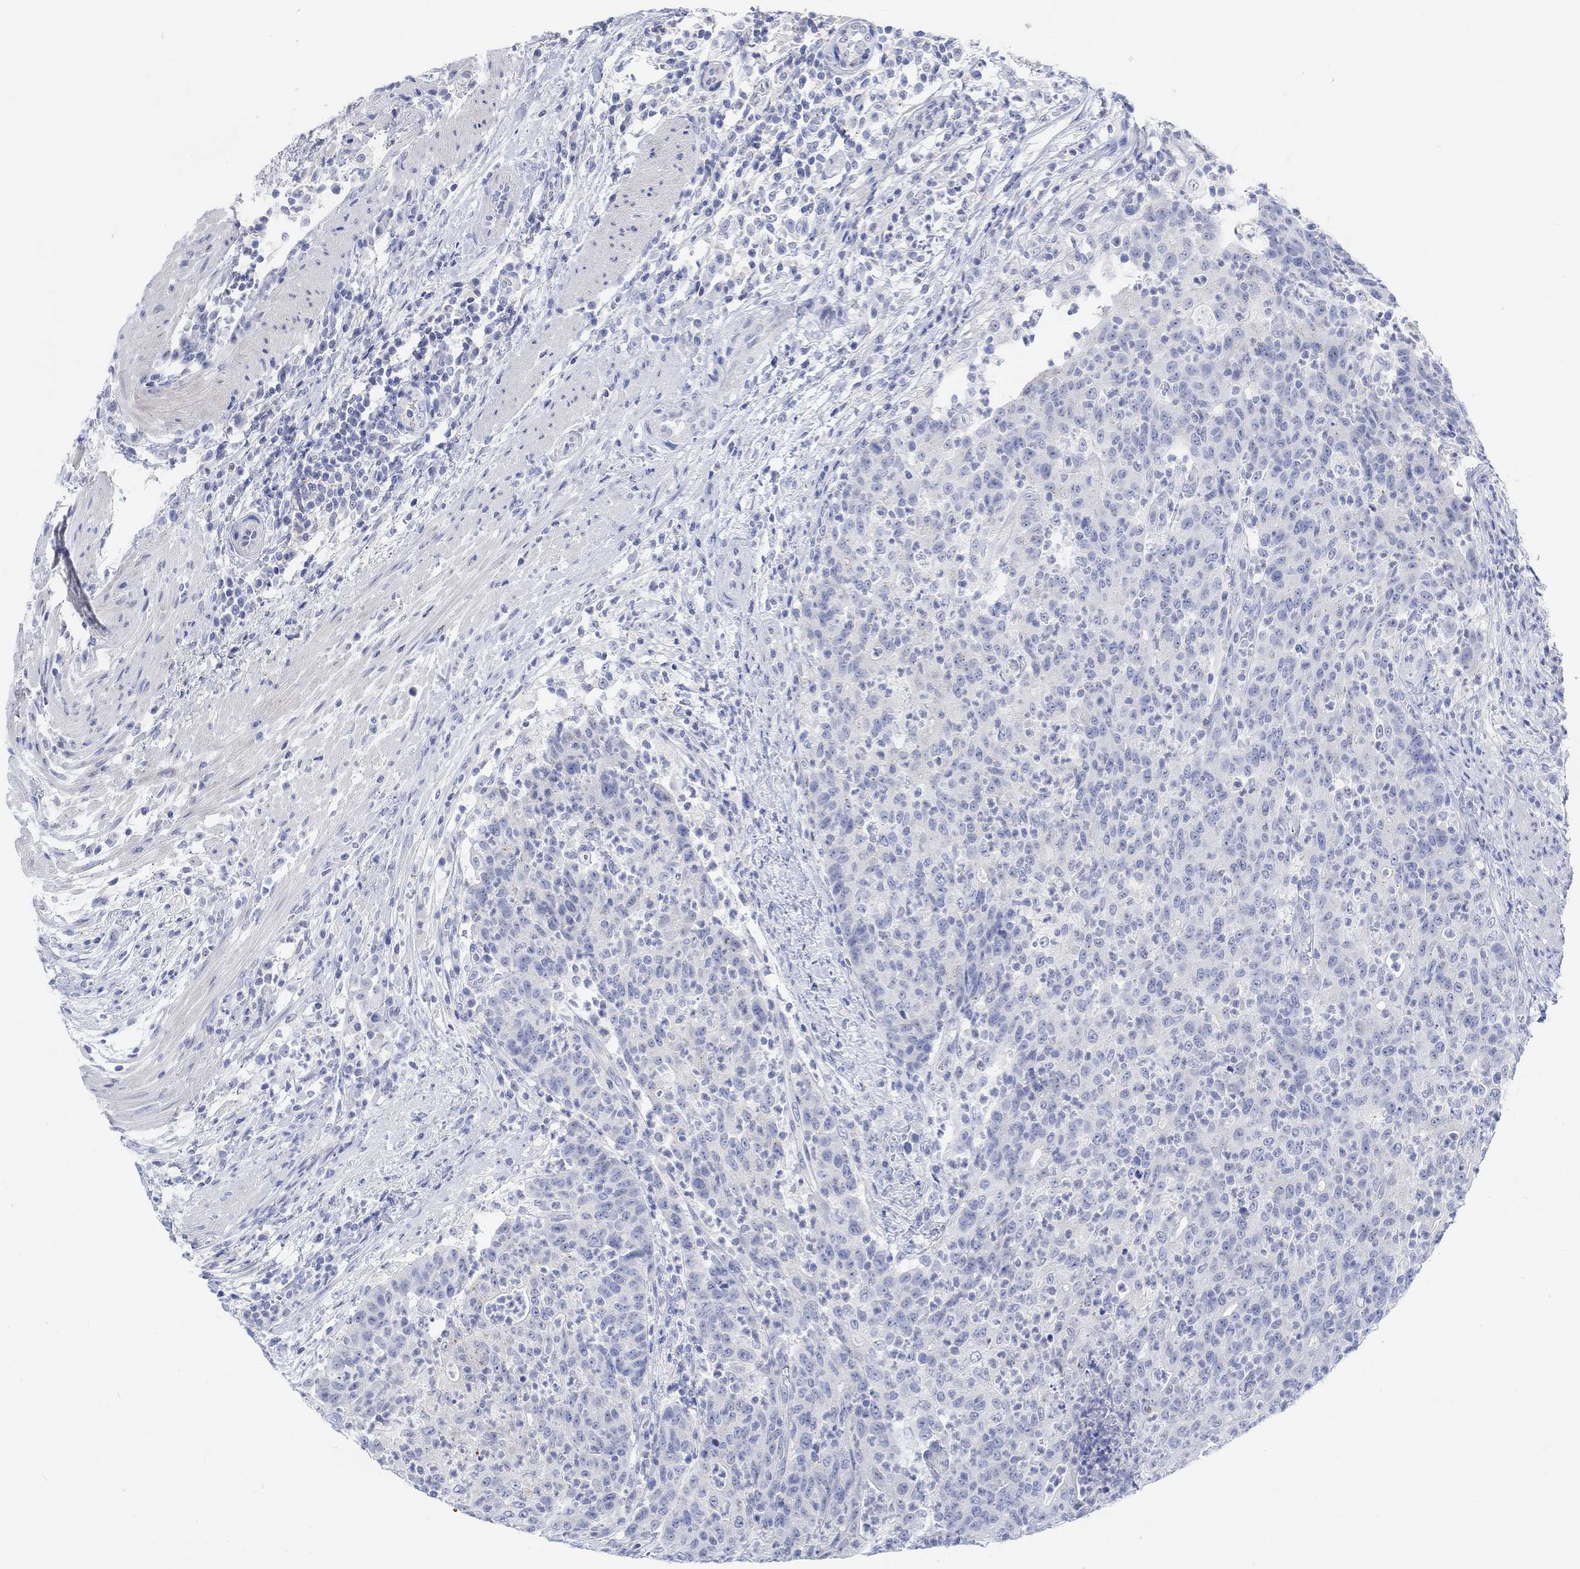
{"staining": {"intensity": "negative", "quantity": "none", "location": "none"}, "tissue": "colorectal cancer", "cell_type": "Tumor cells", "image_type": "cancer", "snomed": [{"axis": "morphology", "description": "Adenocarcinoma, NOS"}, {"axis": "topography", "description": "Colon"}], "caption": "An image of colorectal cancer stained for a protein reveals no brown staining in tumor cells. (DAB (3,3'-diaminobenzidine) immunohistochemistry (IHC) with hematoxylin counter stain).", "gene": "ENO4", "patient": {"sex": "male", "age": 70}}